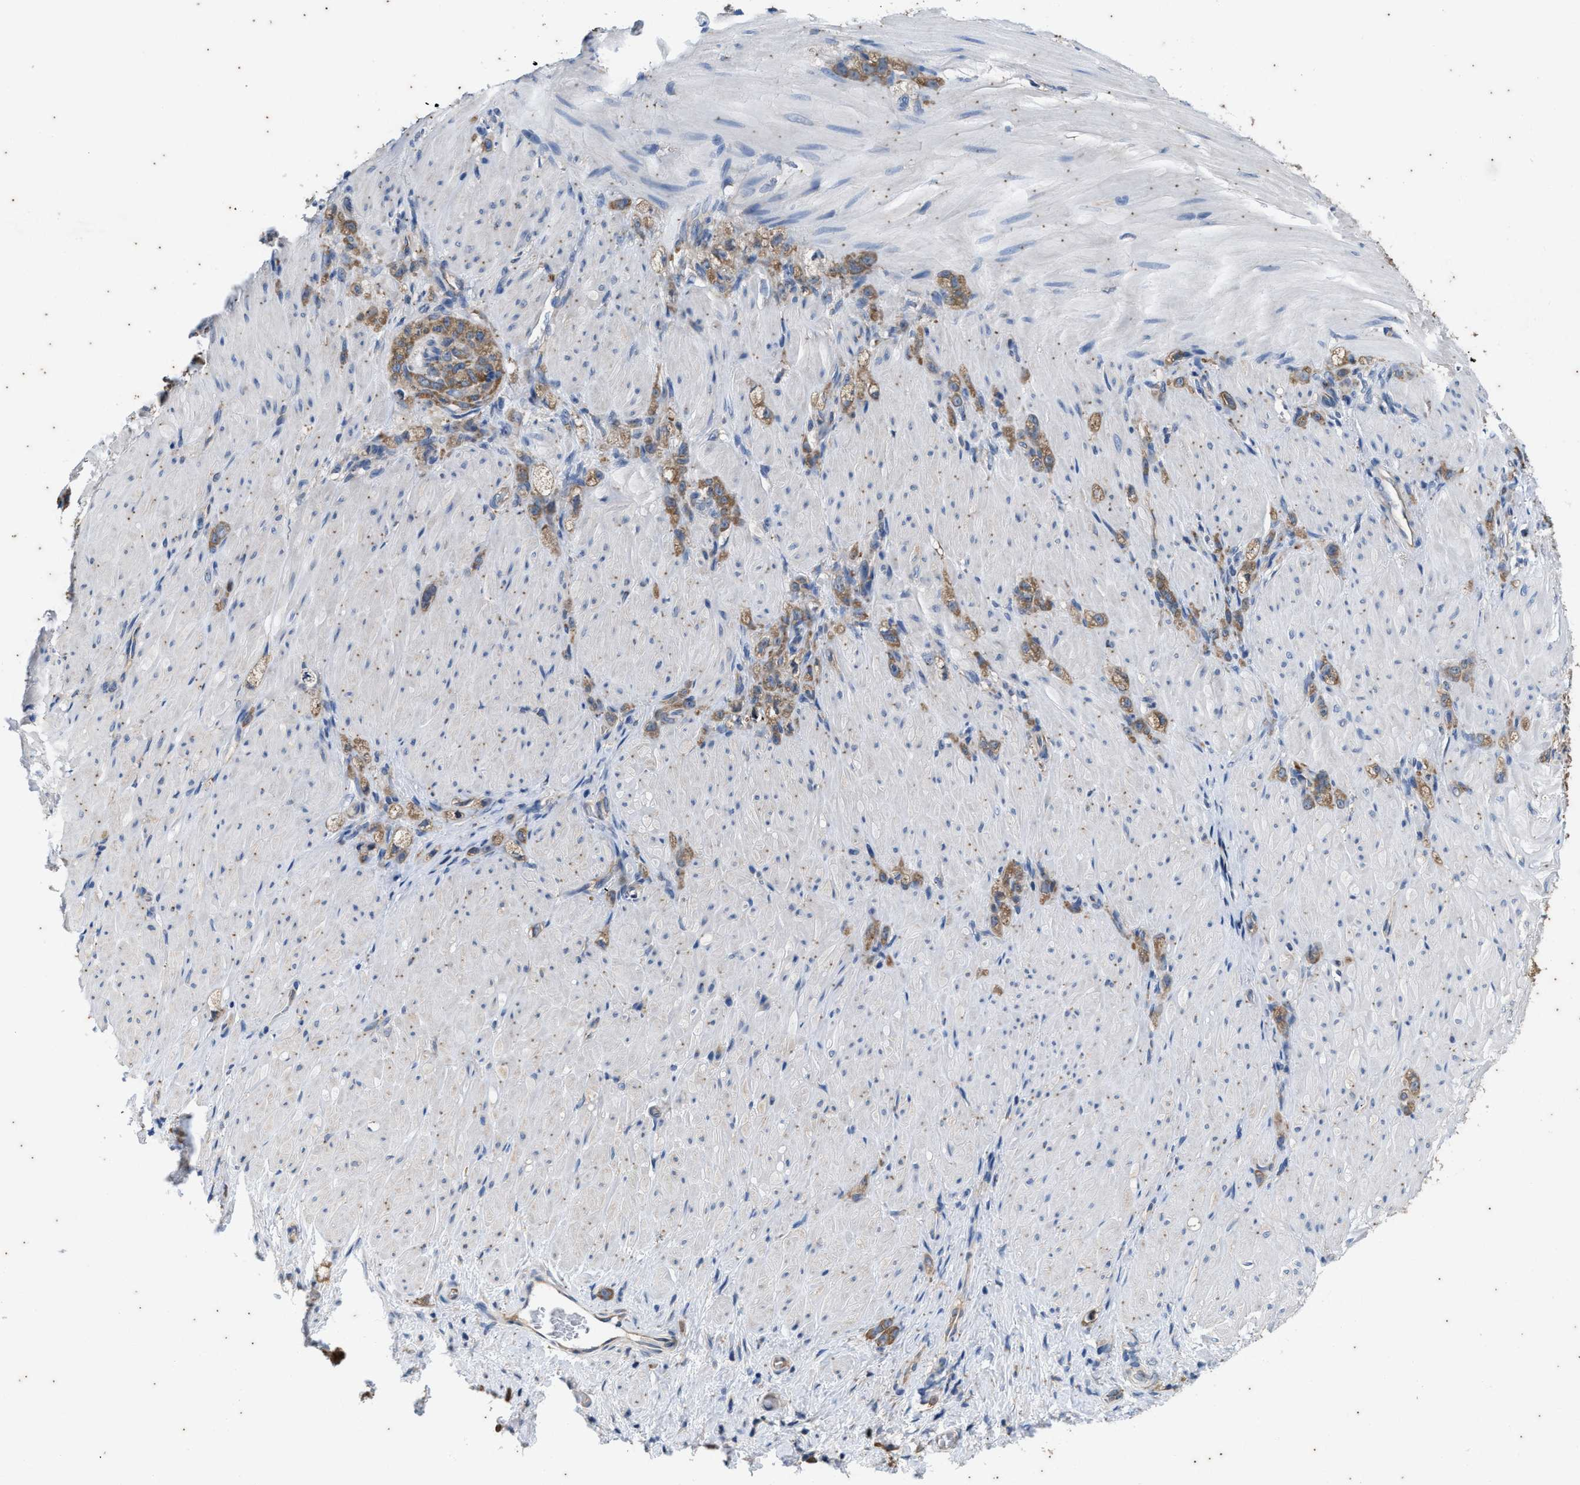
{"staining": {"intensity": "moderate", "quantity": ">75%", "location": "cytoplasmic/membranous"}, "tissue": "stomach cancer", "cell_type": "Tumor cells", "image_type": "cancer", "snomed": [{"axis": "morphology", "description": "Normal tissue, NOS"}, {"axis": "morphology", "description": "Adenocarcinoma, NOS"}, {"axis": "topography", "description": "Stomach"}], "caption": "Immunohistochemistry (IHC) staining of stomach cancer, which exhibits medium levels of moderate cytoplasmic/membranous expression in about >75% of tumor cells indicating moderate cytoplasmic/membranous protein expression. The staining was performed using DAB (brown) for protein detection and nuclei were counterstained in hematoxylin (blue).", "gene": "COX19", "patient": {"sex": "male", "age": 82}}